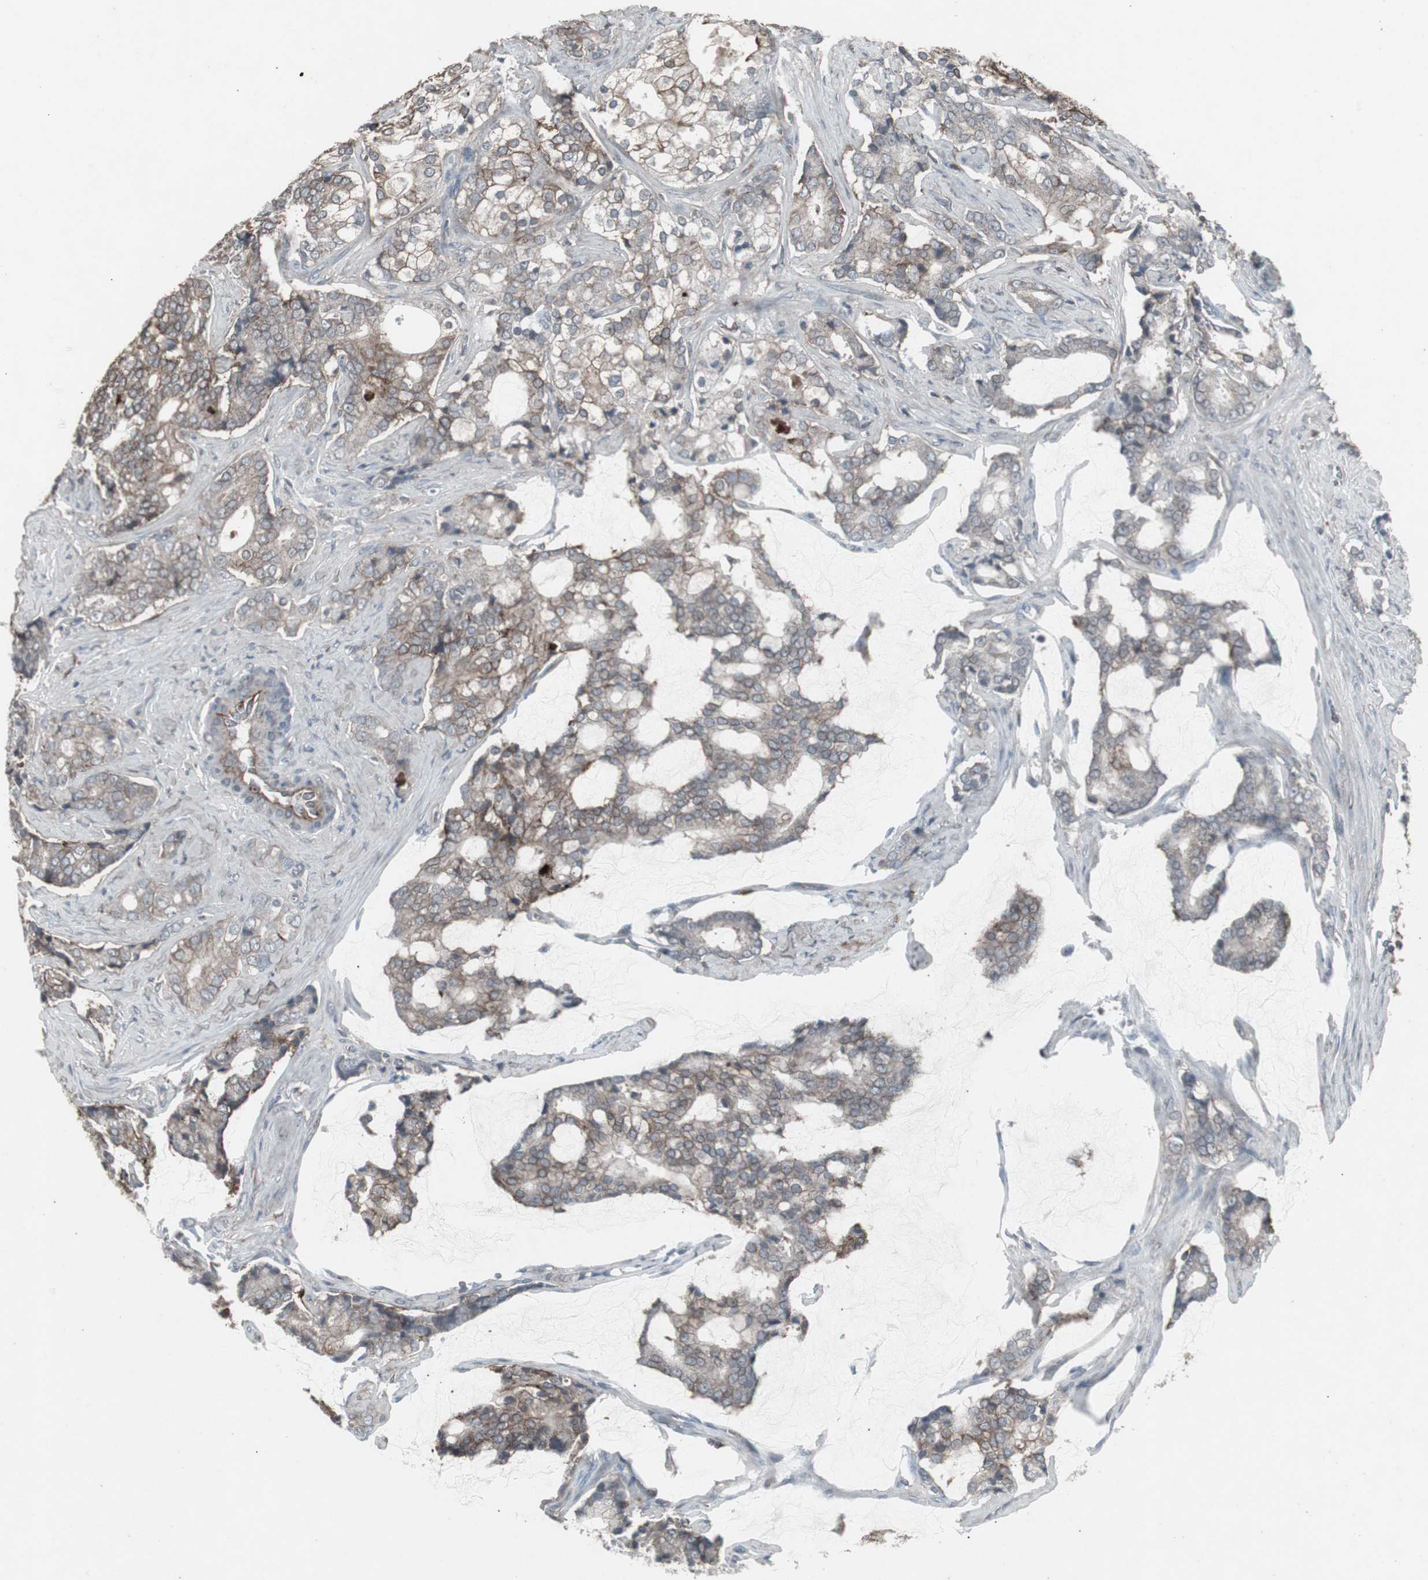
{"staining": {"intensity": "weak", "quantity": "25%-75%", "location": "cytoplasmic/membranous"}, "tissue": "prostate cancer", "cell_type": "Tumor cells", "image_type": "cancer", "snomed": [{"axis": "morphology", "description": "Adenocarcinoma, Low grade"}, {"axis": "topography", "description": "Prostate"}], "caption": "DAB immunohistochemical staining of human prostate cancer (low-grade adenocarcinoma) exhibits weak cytoplasmic/membranous protein positivity in approximately 25%-75% of tumor cells.", "gene": "SSTR2", "patient": {"sex": "male", "age": 58}}